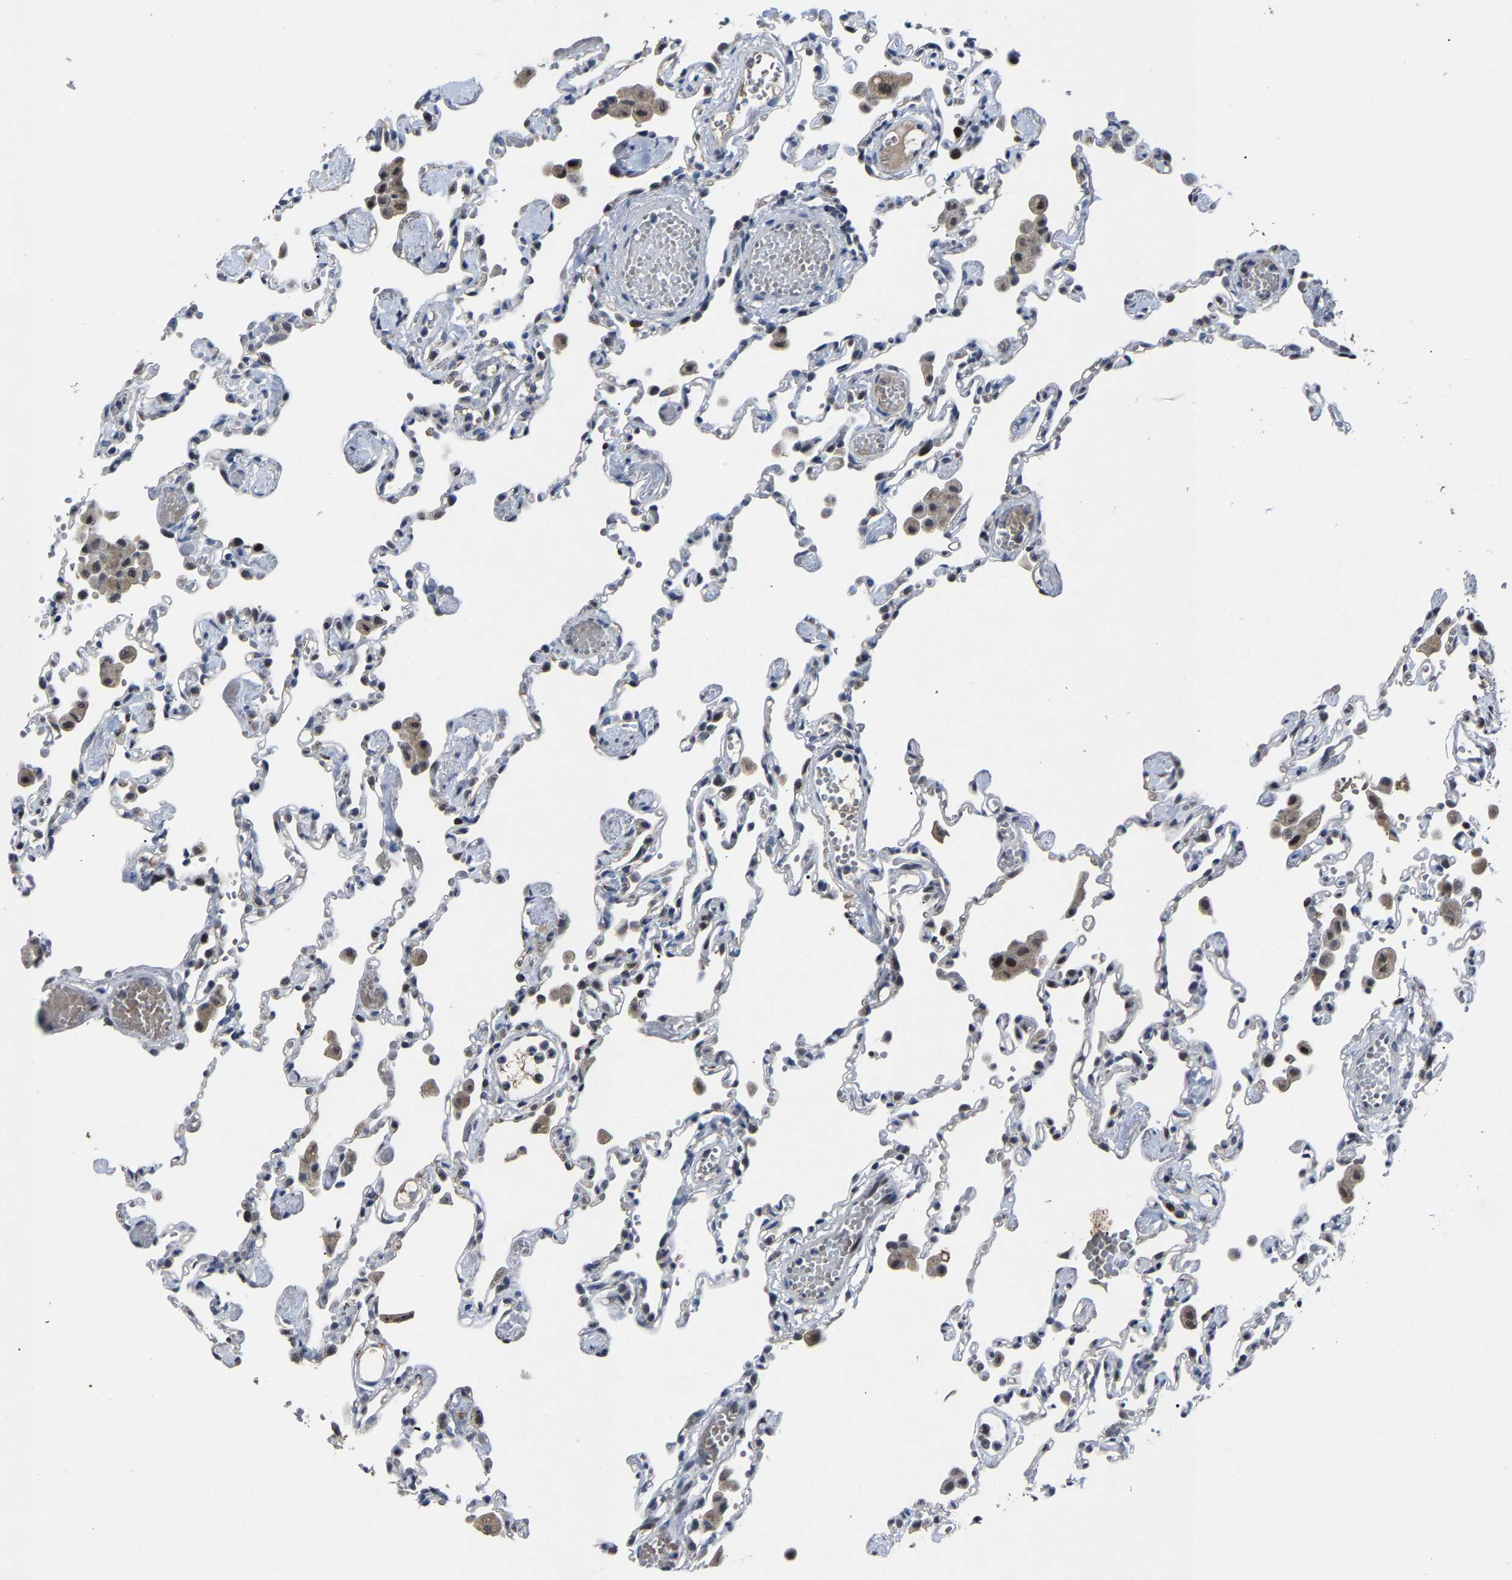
{"staining": {"intensity": "strong", "quantity": "<25%", "location": "nuclear"}, "tissue": "lung", "cell_type": "Alveolar cells", "image_type": "normal", "snomed": [{"axis": "morphology", "description": "Normal tissue, NOS"}, {"axis": "topography", "description": "Bronchus"}, {"axis": "topography", "description": "Lung"}], "caption": "A high-resolution micrograph shows IHC staining of unremarkable lung, which displays strong nuclear expression in about <25% of alveolar cells. Using DAB (brown) and hematoxylin (blue) stains, captured at high magnification using brightfield microscopy.", "gene": "LSM8", "patient": {"sex": "female", "age": 49}}